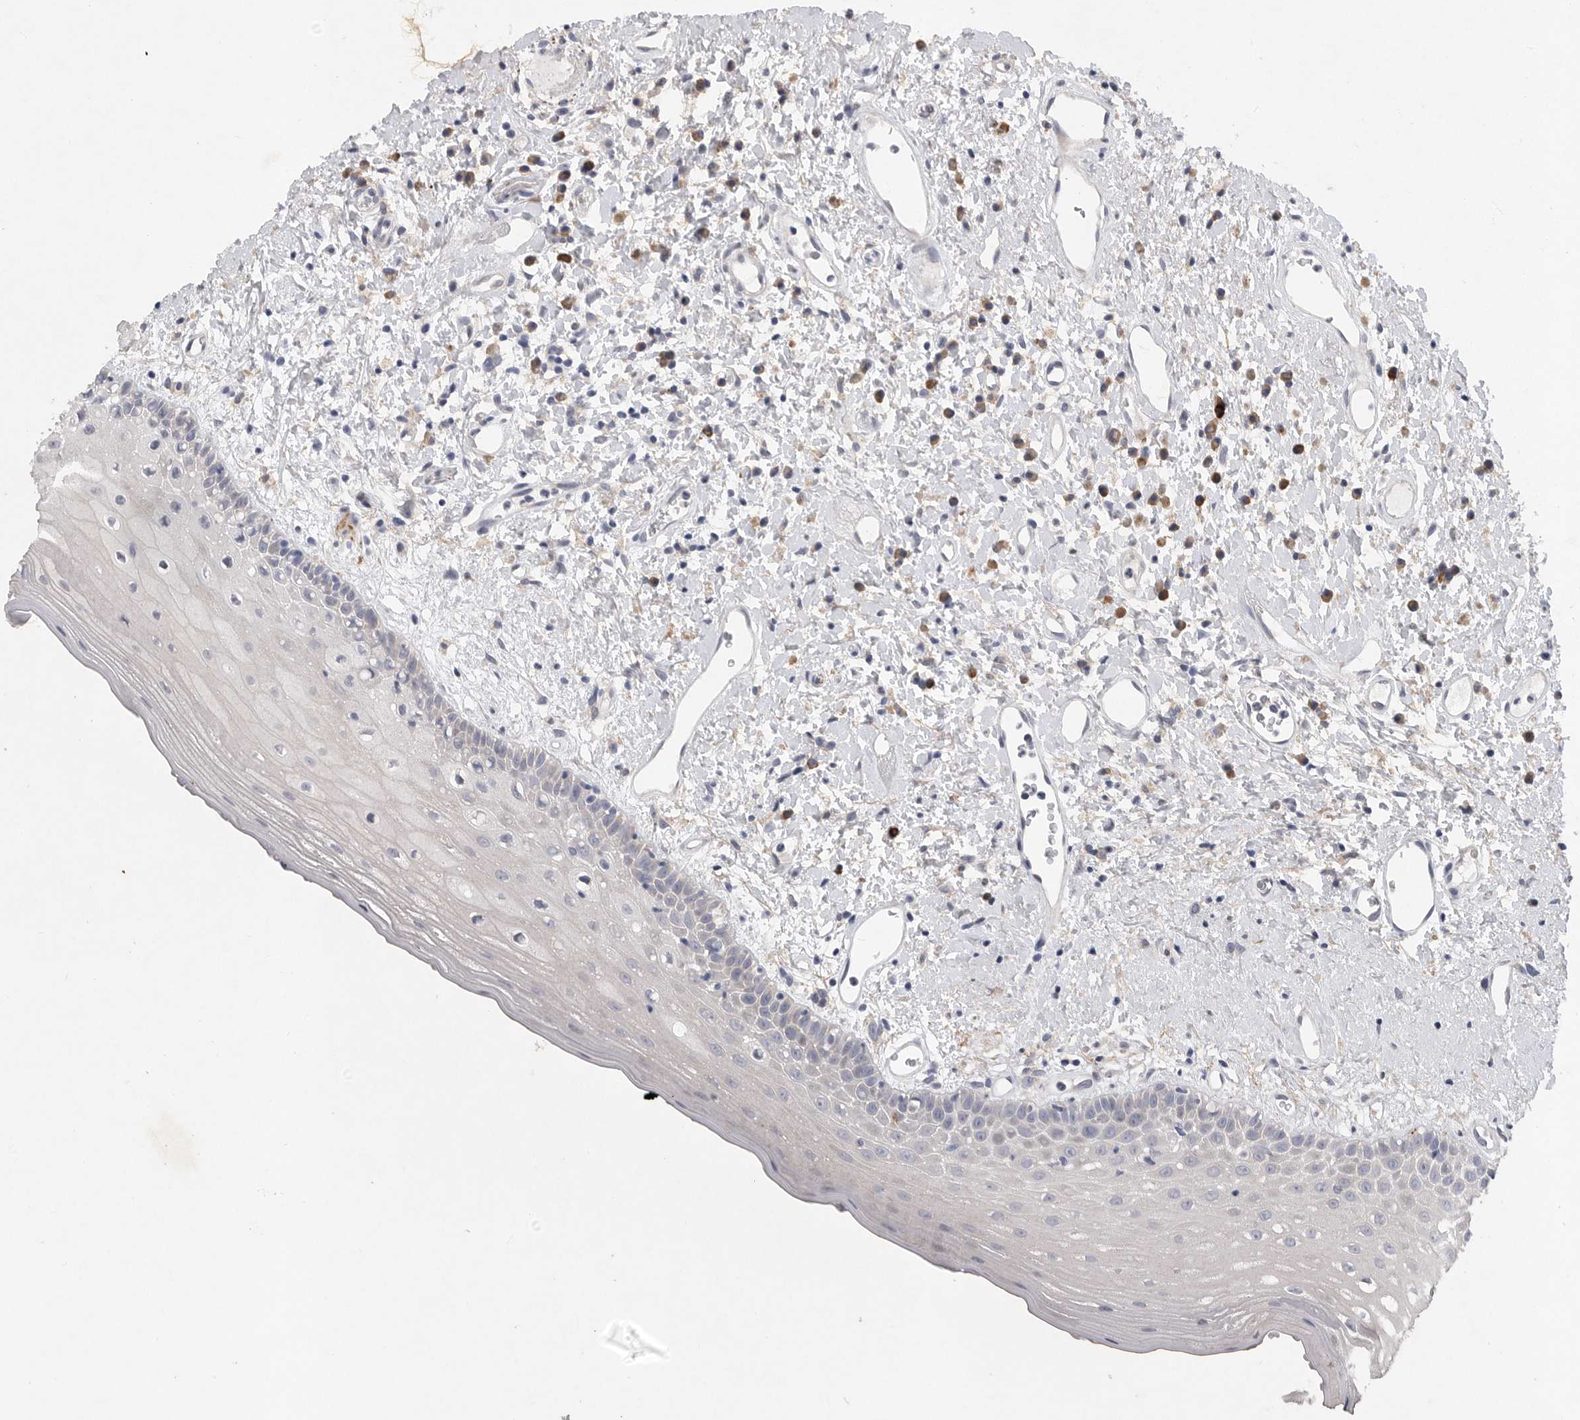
{"staining": {"intensity": "negative", "quantity": "none", "location": "none"}, "tissue": "oral mucosa", "cell_type": "Squamous epithelial cells", "image_type": "normal", "snomed": [{"axis": "morphology", "description": "Normal tissue, NOS"}, {"axis": "topography", "description": "Oral tissue"}], "caption": "Immunohistochemistry (IHC) of unremarkable human oral mucosa demonstrates no staining in squamous epithelial cells. The staining is performed using DAB (3,3'-diaminobenzidine) brown chromogen with nuclei counter-stained in using hematoxylin.", "gene": "EDEM3", "patient": {"sex": "female", "age": 76}}